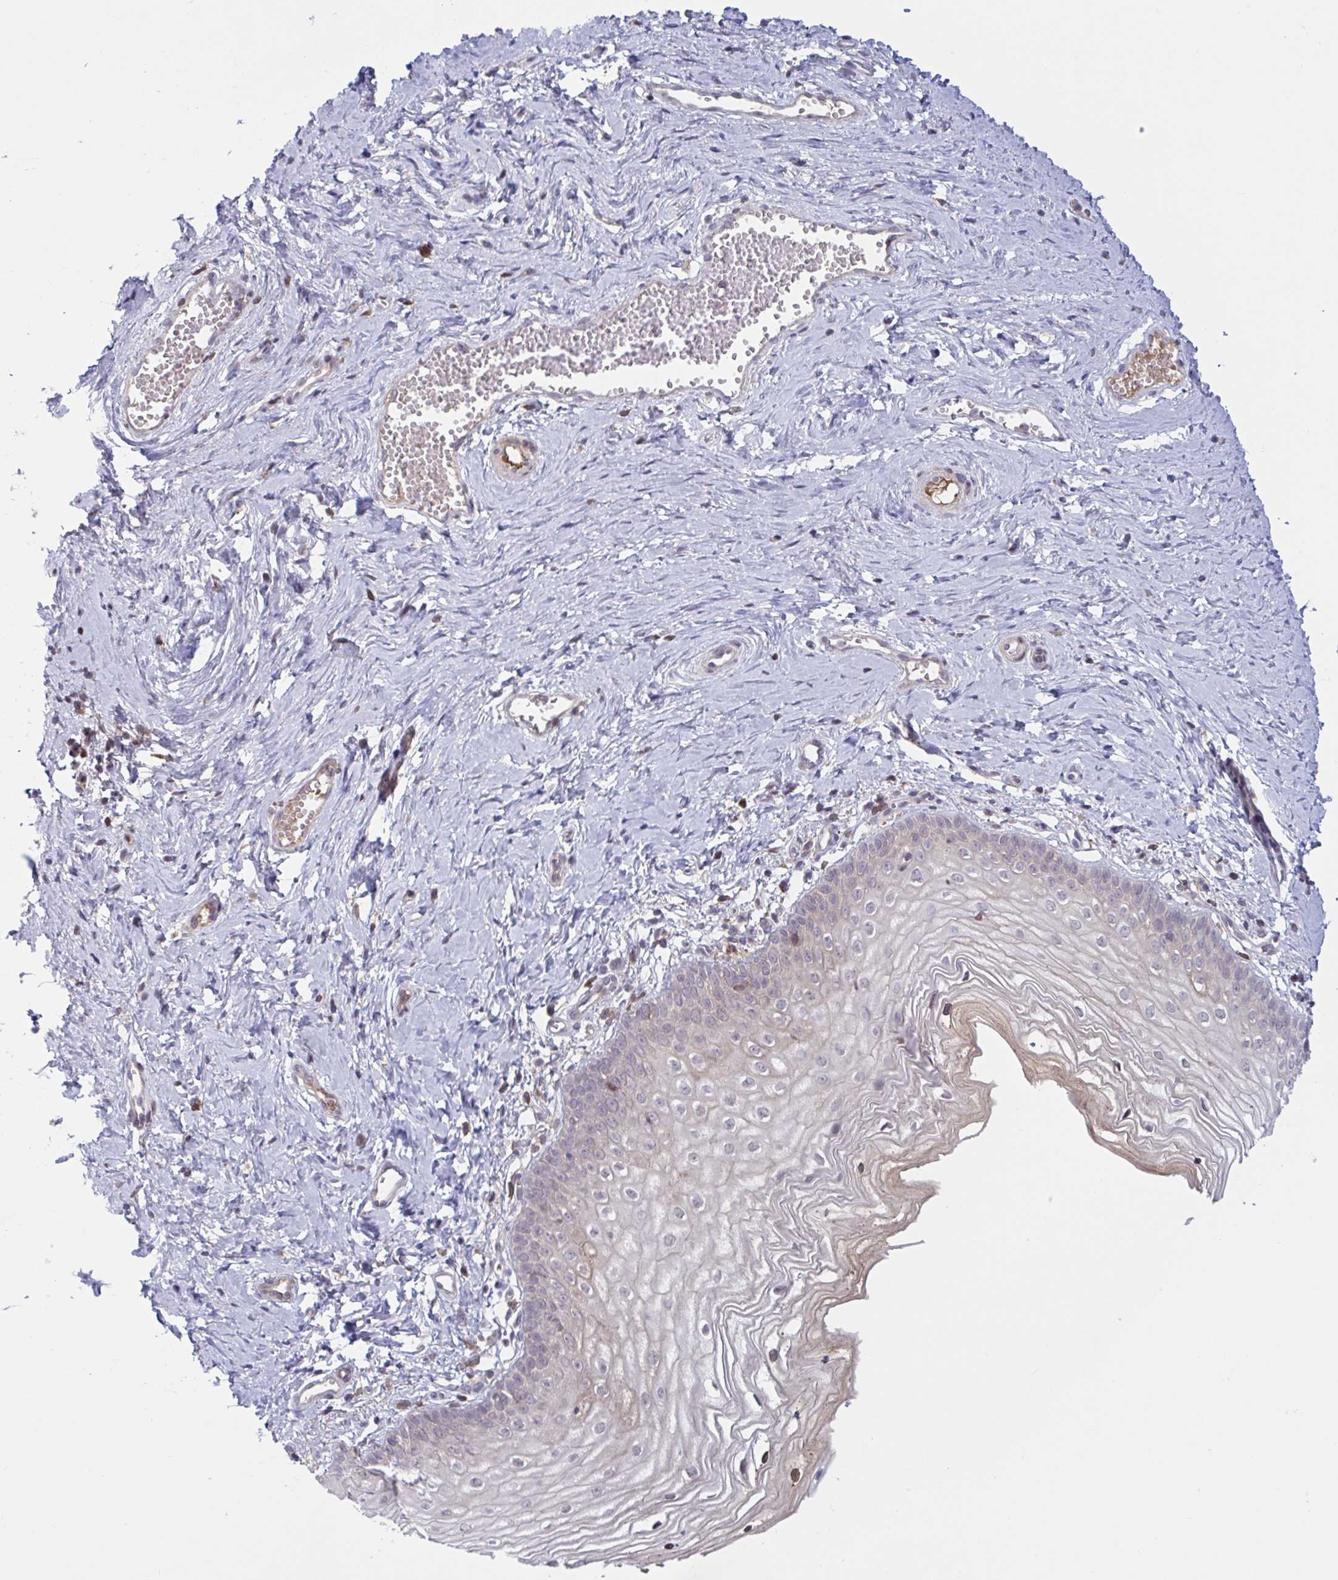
{"staining": {"intensity": "weak", "quantity": "25%-75%", "location": "nuclear"}, "tissue": "vagina", "cell_type": "Squamous epithelial cells", "image_type": "normal", "snomed": [{"axis": "morphology", "description": "Normal tissue, NOS"}, {"axis": "topography", "description": "Vagina"}], "caption": "IHC image of normal vagina: human vagina stained using immunohistochemistry demonstrates low levels of weak protein expression localized specifically in the nuclear of squamous epithelial cells, appearing as a nuclear brown color.", "gene": "TTC7B", "patient": {"sex": "female", "age": 38}}